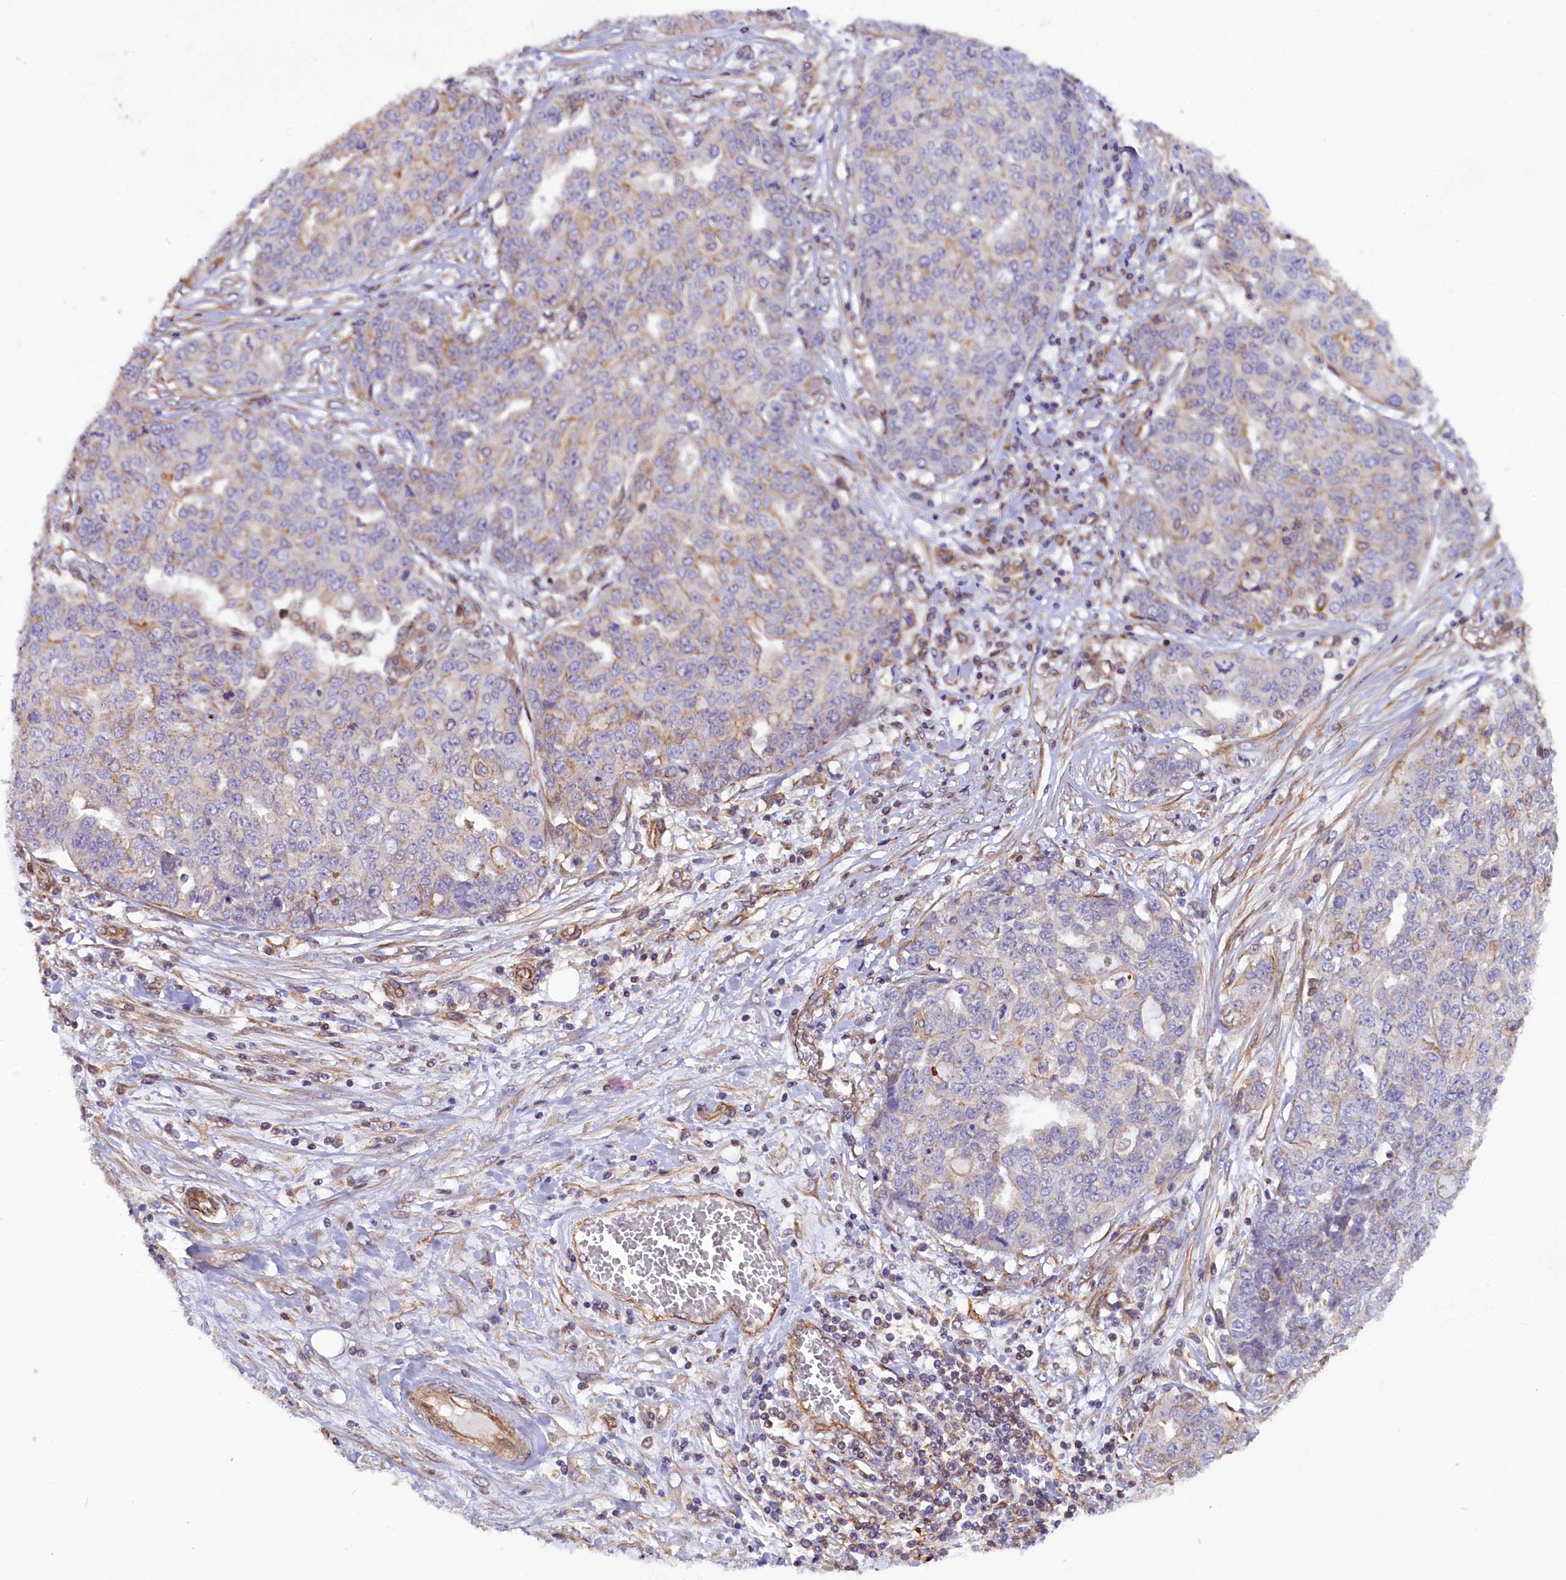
{"staining": {"intensity": "negative", "quantity": "none", "location": "none"}, "tissue": "ovarian cancer", "cell_type": "Tumor cells", "image_type": "cancer", "snomed": [{"axis": "morphology", "description": "Cystadenocarcinoma, serous, NOS"}, {"axis": "topography", "description": "Soft tissue"}, {"axis": "topography", "description": "Ovary"}], "caption": "IHC micrograph of neoplastic tissue: serous cystadenocarcinoma (ovarian) stained with DAB (3,3'-diaminobenzidine) reveals no significant protein positivity in tumor cells.", "gene": "MED20", "patient": {"sex": "female", "age": 57}}